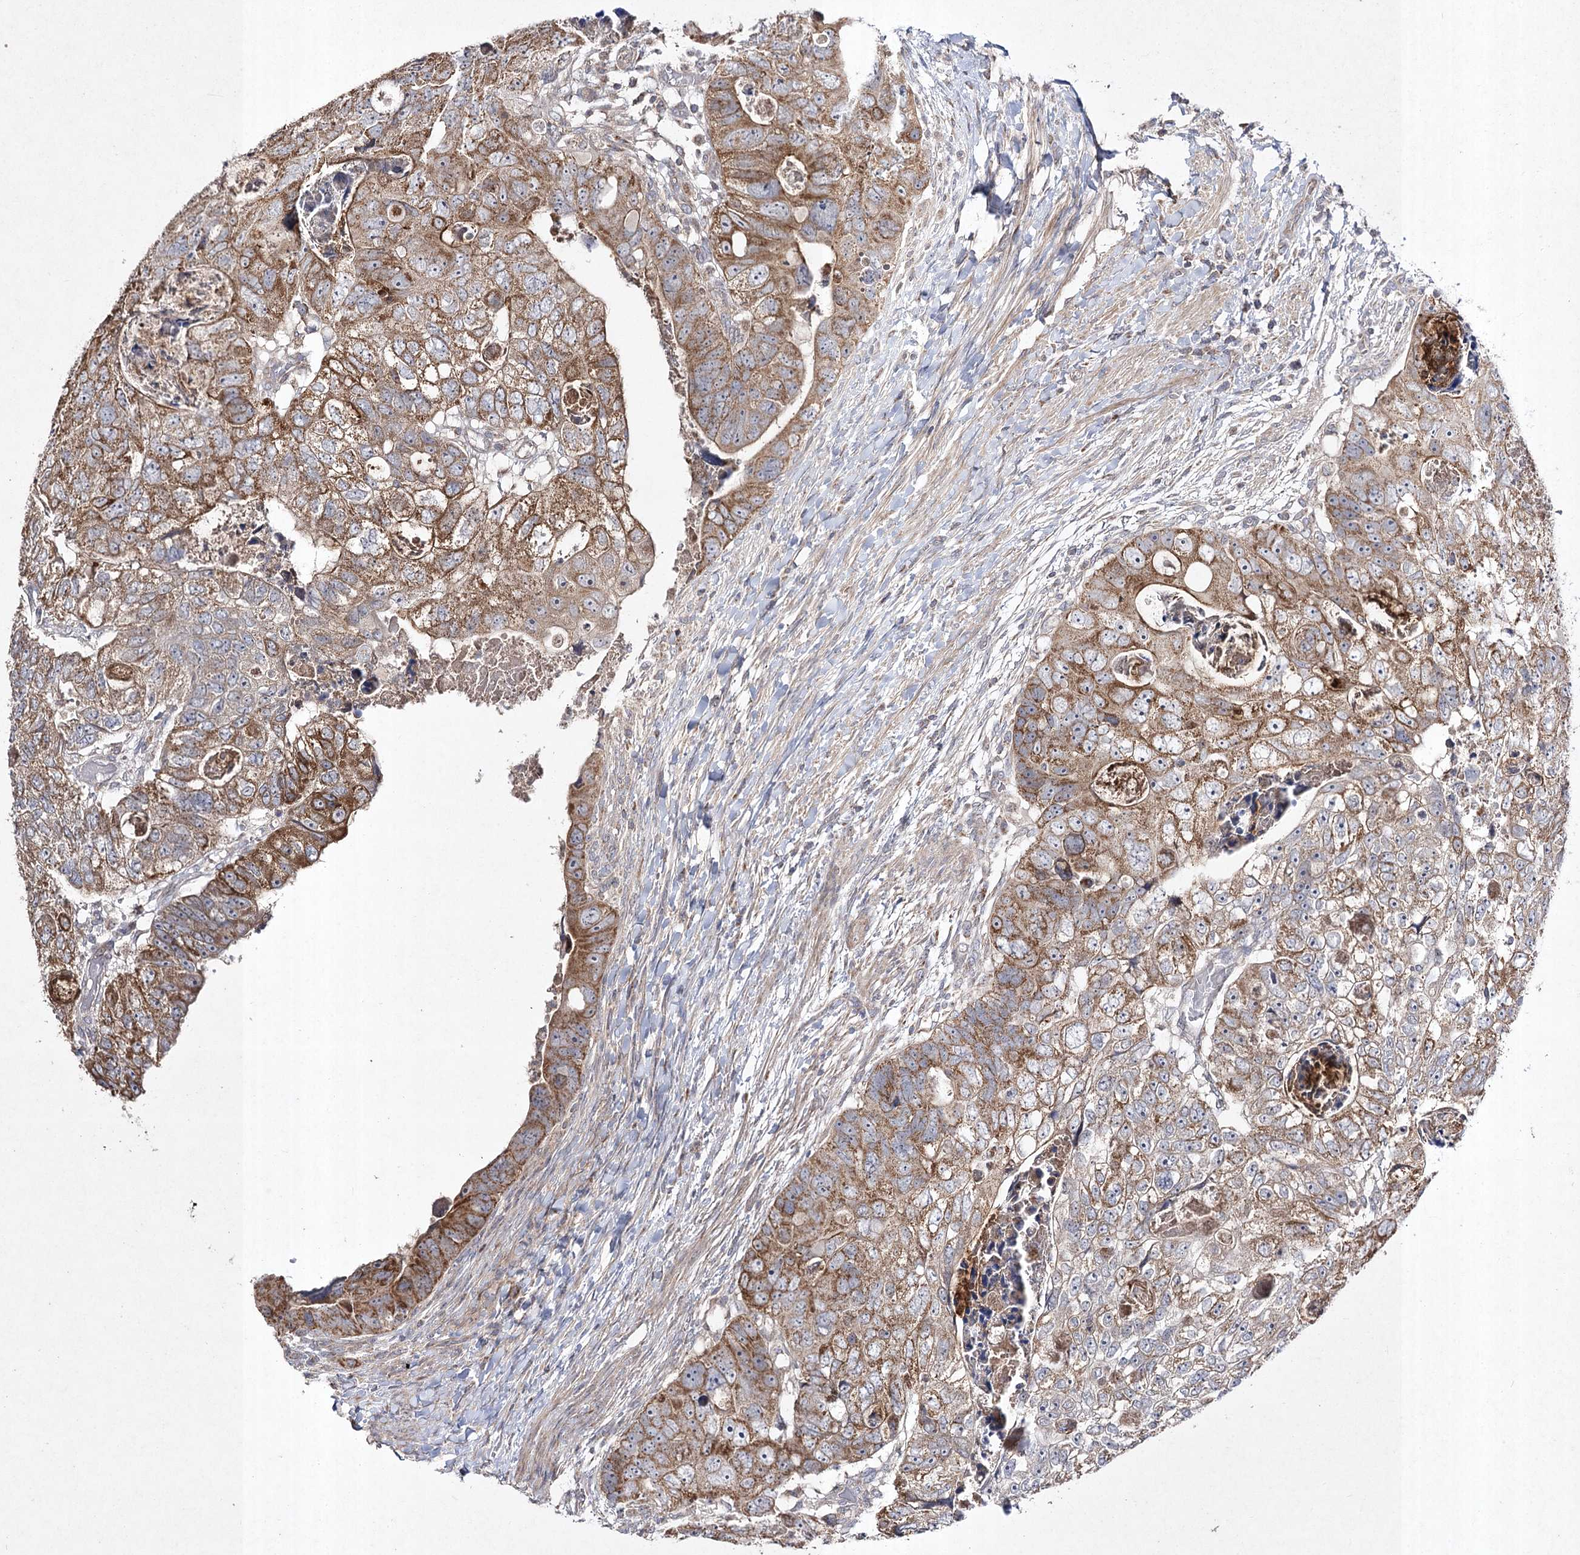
{"staining": {"intensity": "moderate", "quantity": ">75%", "location": "cytoplasmic/membranous"}, "tissue": "colorectal cancer", "cell_type": "Tumor cells", "image_type": "cancer", "snomed": [{"axis": "morphology", "description": "Adenocarcinoma, NOS"}, {"axis": "topography", "description": "Rectum"}], "caption": "Brown immunohistochemical staining in human colorectal adenocarcinoma demonstrates moderate cytoplasmic/membranous positivity in approximately >75% of tumor cells.", "gene": "FANCL", "patient": {"sex": "male", "age": 59}}